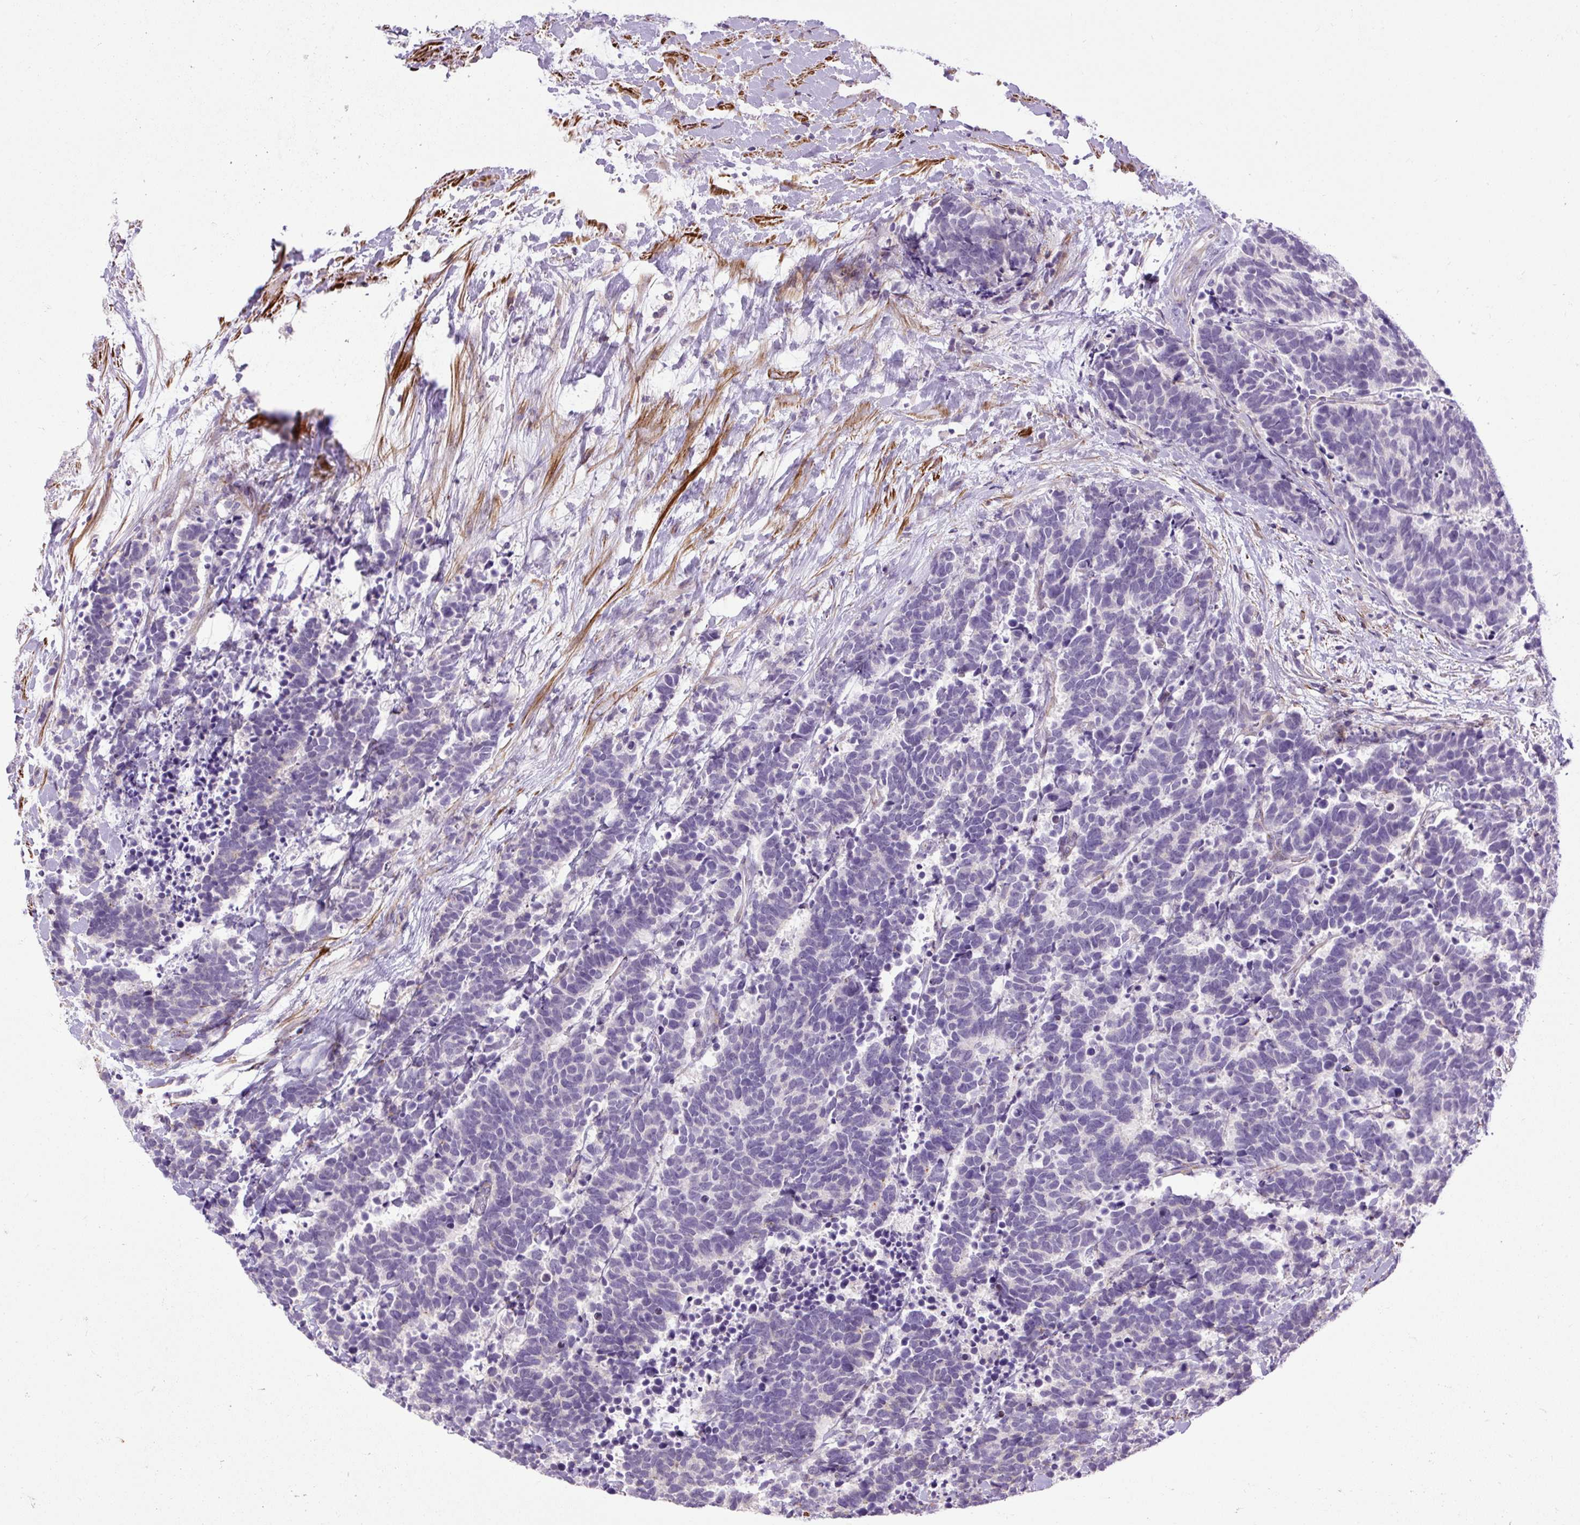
{"staining": {"intensity": "negative", "quantity": "none", "location": "none"}, "tissue": "carcinoid", "cell_type": "Tumor cells", "image_type": "cancer", "snomed": [{"axis": "morphology", "description": "Carcinoma, NOS"}, {"axis": "morphology", "description": "Carcinoid, malignant, NOS"}, {"axis": "topography", "description": "Prostate"}], "caption": "This histopathology image is of carcinoma stained with immunohistochemistry to label a protein in brown with the nuclei are counter-stained blue. There is no staining in tumor cells.", "gene": "ZNF197", "patient": {"sex": "male", "age": 57}}